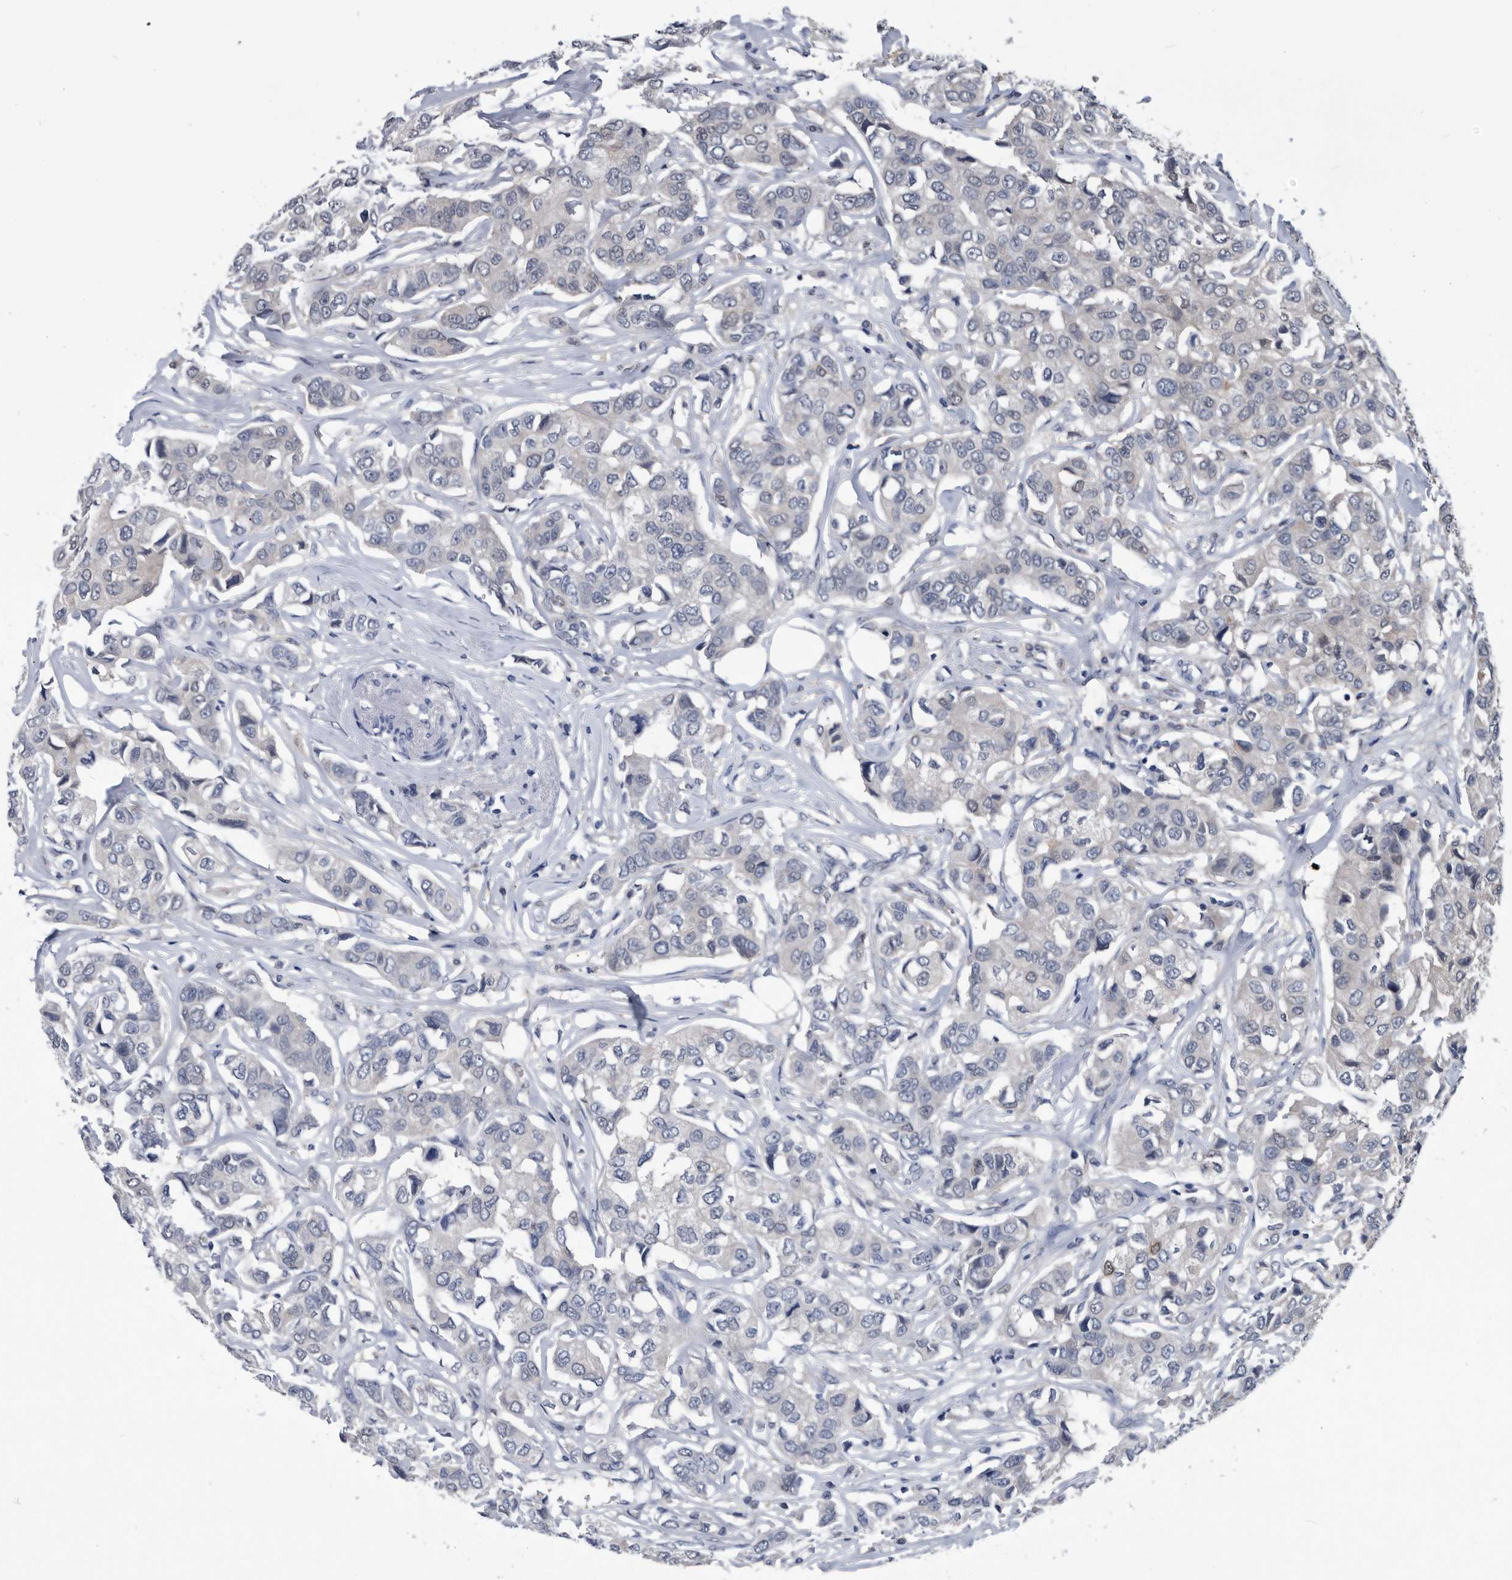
{"staining": {"intensity": "negative", "quantity": "none", "location": "none"}, "tissue": "breast cancer", "cell_type": "Tumor cells", "image_type": "cancer", "snomed": [{"axis": "morphology", "description": "Duct carcinoma"}, {"axis": "topography", "description": "Breast"}], "caption": "Immunohistochemistry (IHC) image of human intraductal carcinoma (breast) stained for a protein (brown), which shows no staining in tumor cells.", "gene": "PDXK", "patient": {"sex": "female", "age": 80}}